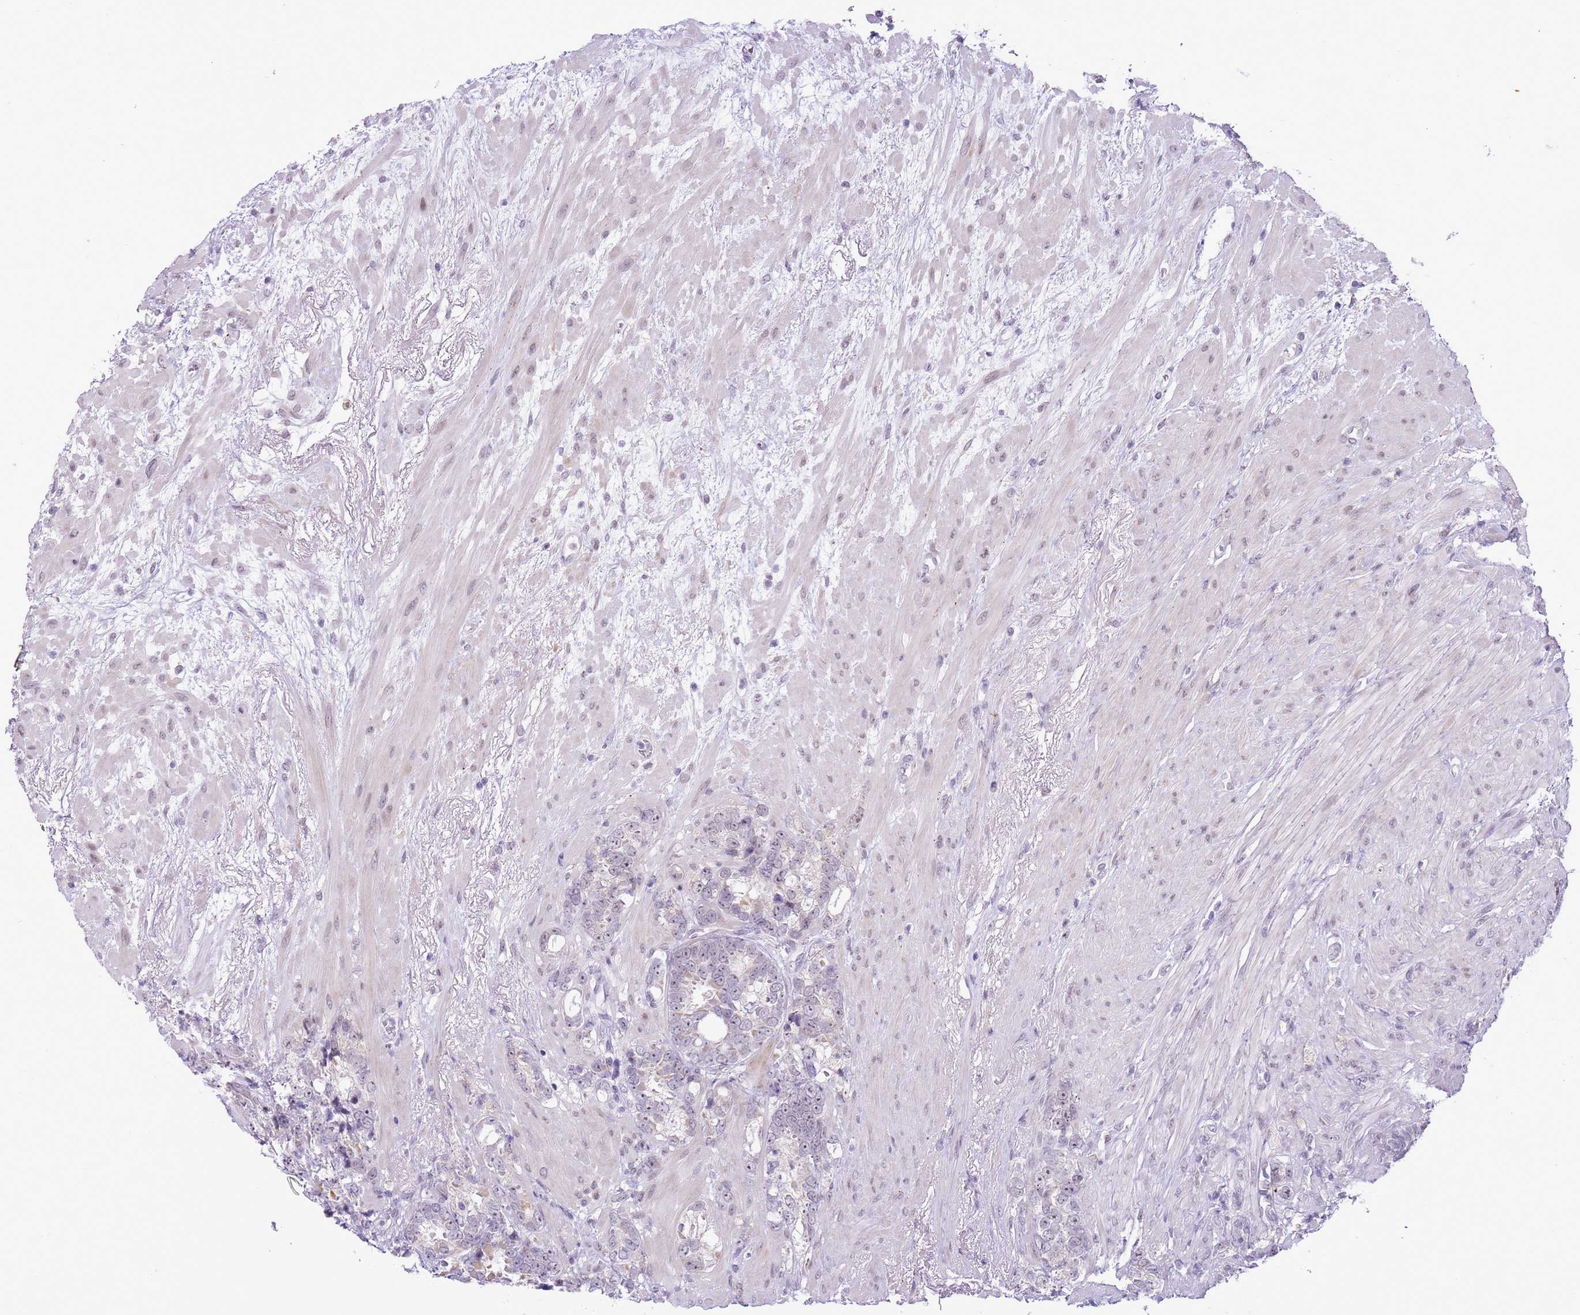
{"staining": {"intensity": "negative", "quantity": "none", "location": "none"}, "tissue": "prostate cancer", "cell_type": "Tumor cells", "image_type": "cancer", "snomed": [{"axis": "morphology", "description": "Adenocarcinoma, High grade"}, {"axis": "topography", "description": "Prostate"}], "caption": "An immunohistochemistry photomicrograph of prostate high-grade adenocarcinoma is shown. There is no staining in tumor cells of prostate high-grade adenocarcinoma. (Stains: DAB immunohistochemistry (IHC) with hematoxylin counter stain, Microscopy: brightfield microscopy at high magnification).", "gene": "ZNF576", "patient": {"sex": "male", "age": 74}}